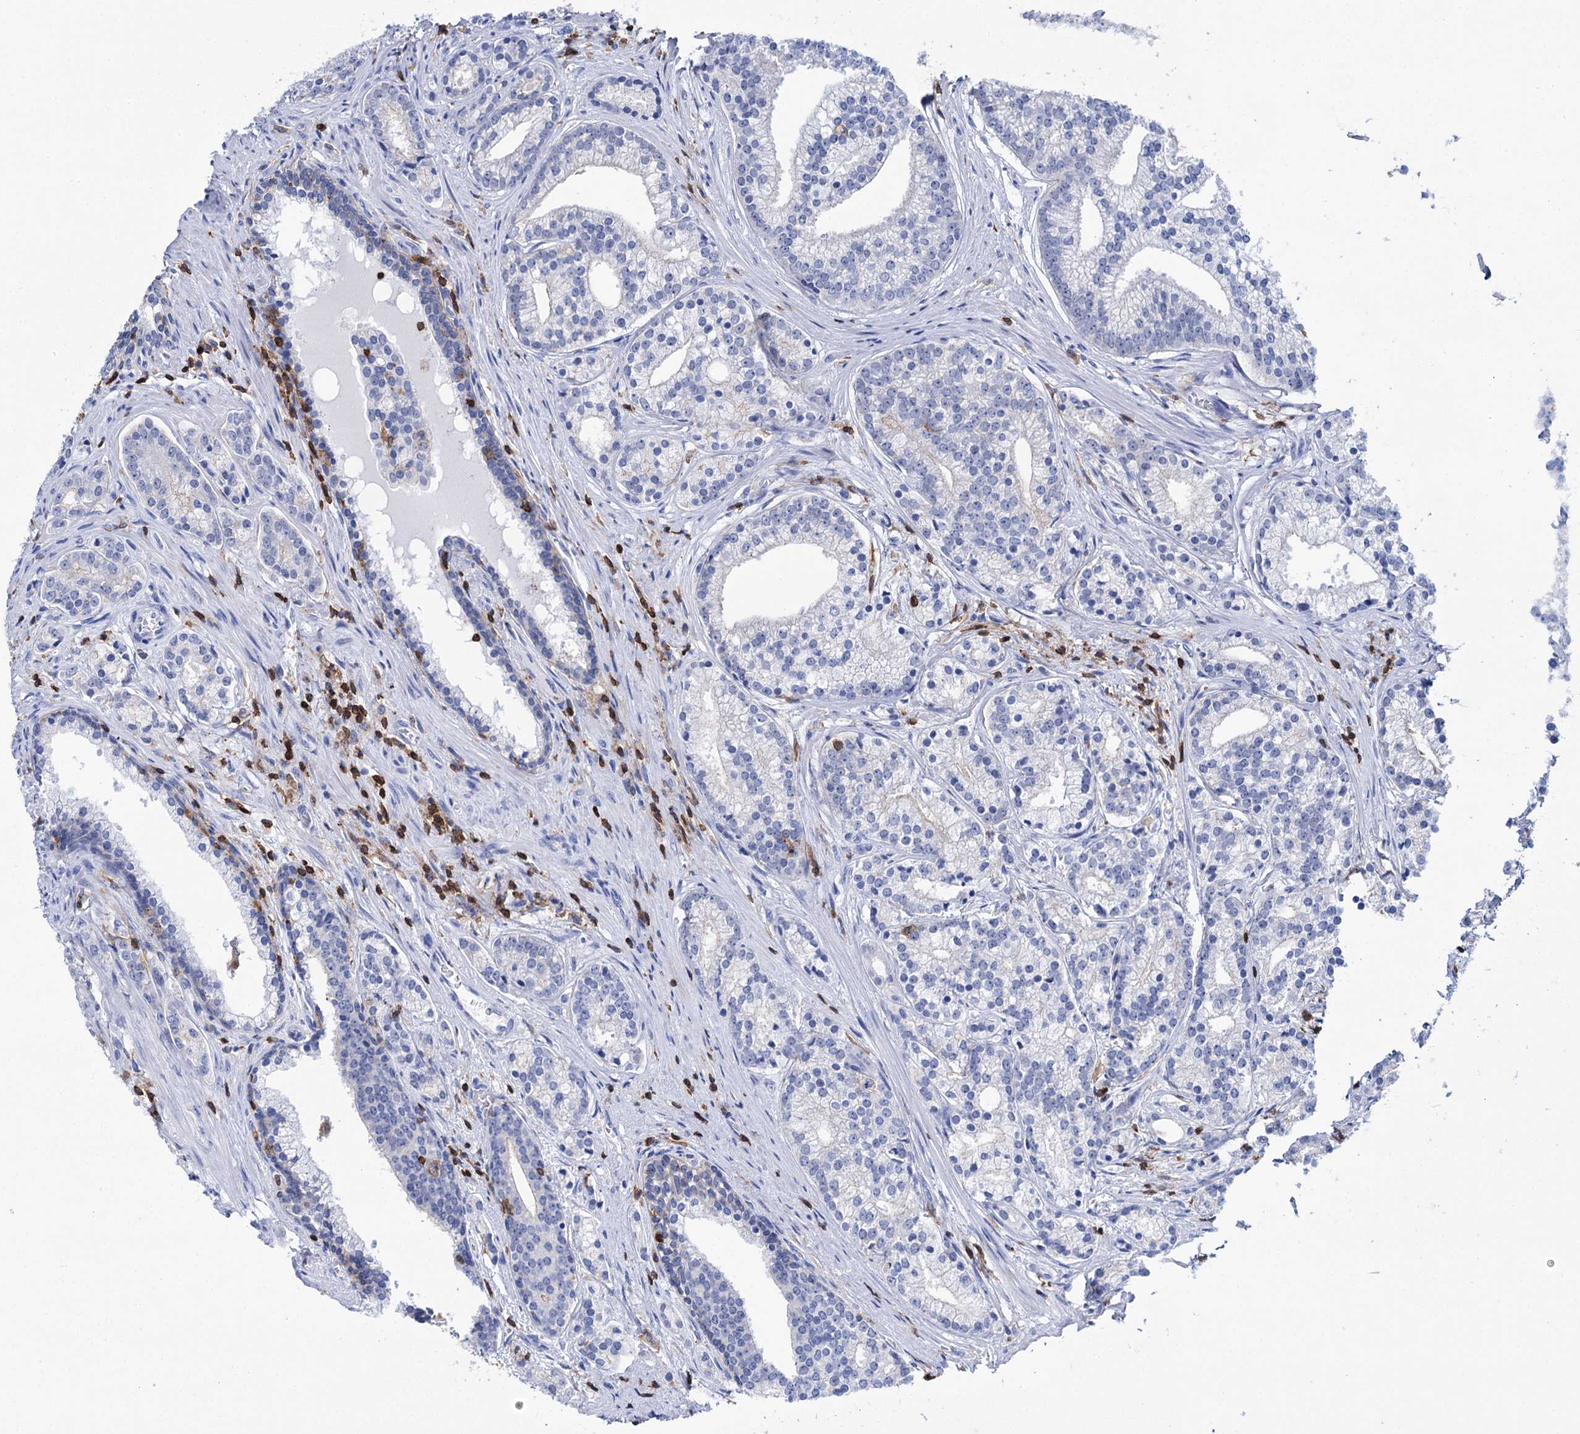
{"staining": {"intensity": "negative", "quantity": "none", "location": "none"}, "tissue": "prostate cancer", "cell_type": "Tumor cells", "image_type": "cancer", "snomed": [{"axis": "morphology", "description": "Adenocarcinoma, Low grade"}, {"axis": "topography", "description": "Prostate"}], "caption": "This is a image of immunohistochemistry staining of low-grade adenocarcinoma (prostate), which shows no staining in tumor cells.", "gene": "DEF6", "patient": {"sex": "male", "age": 71}}